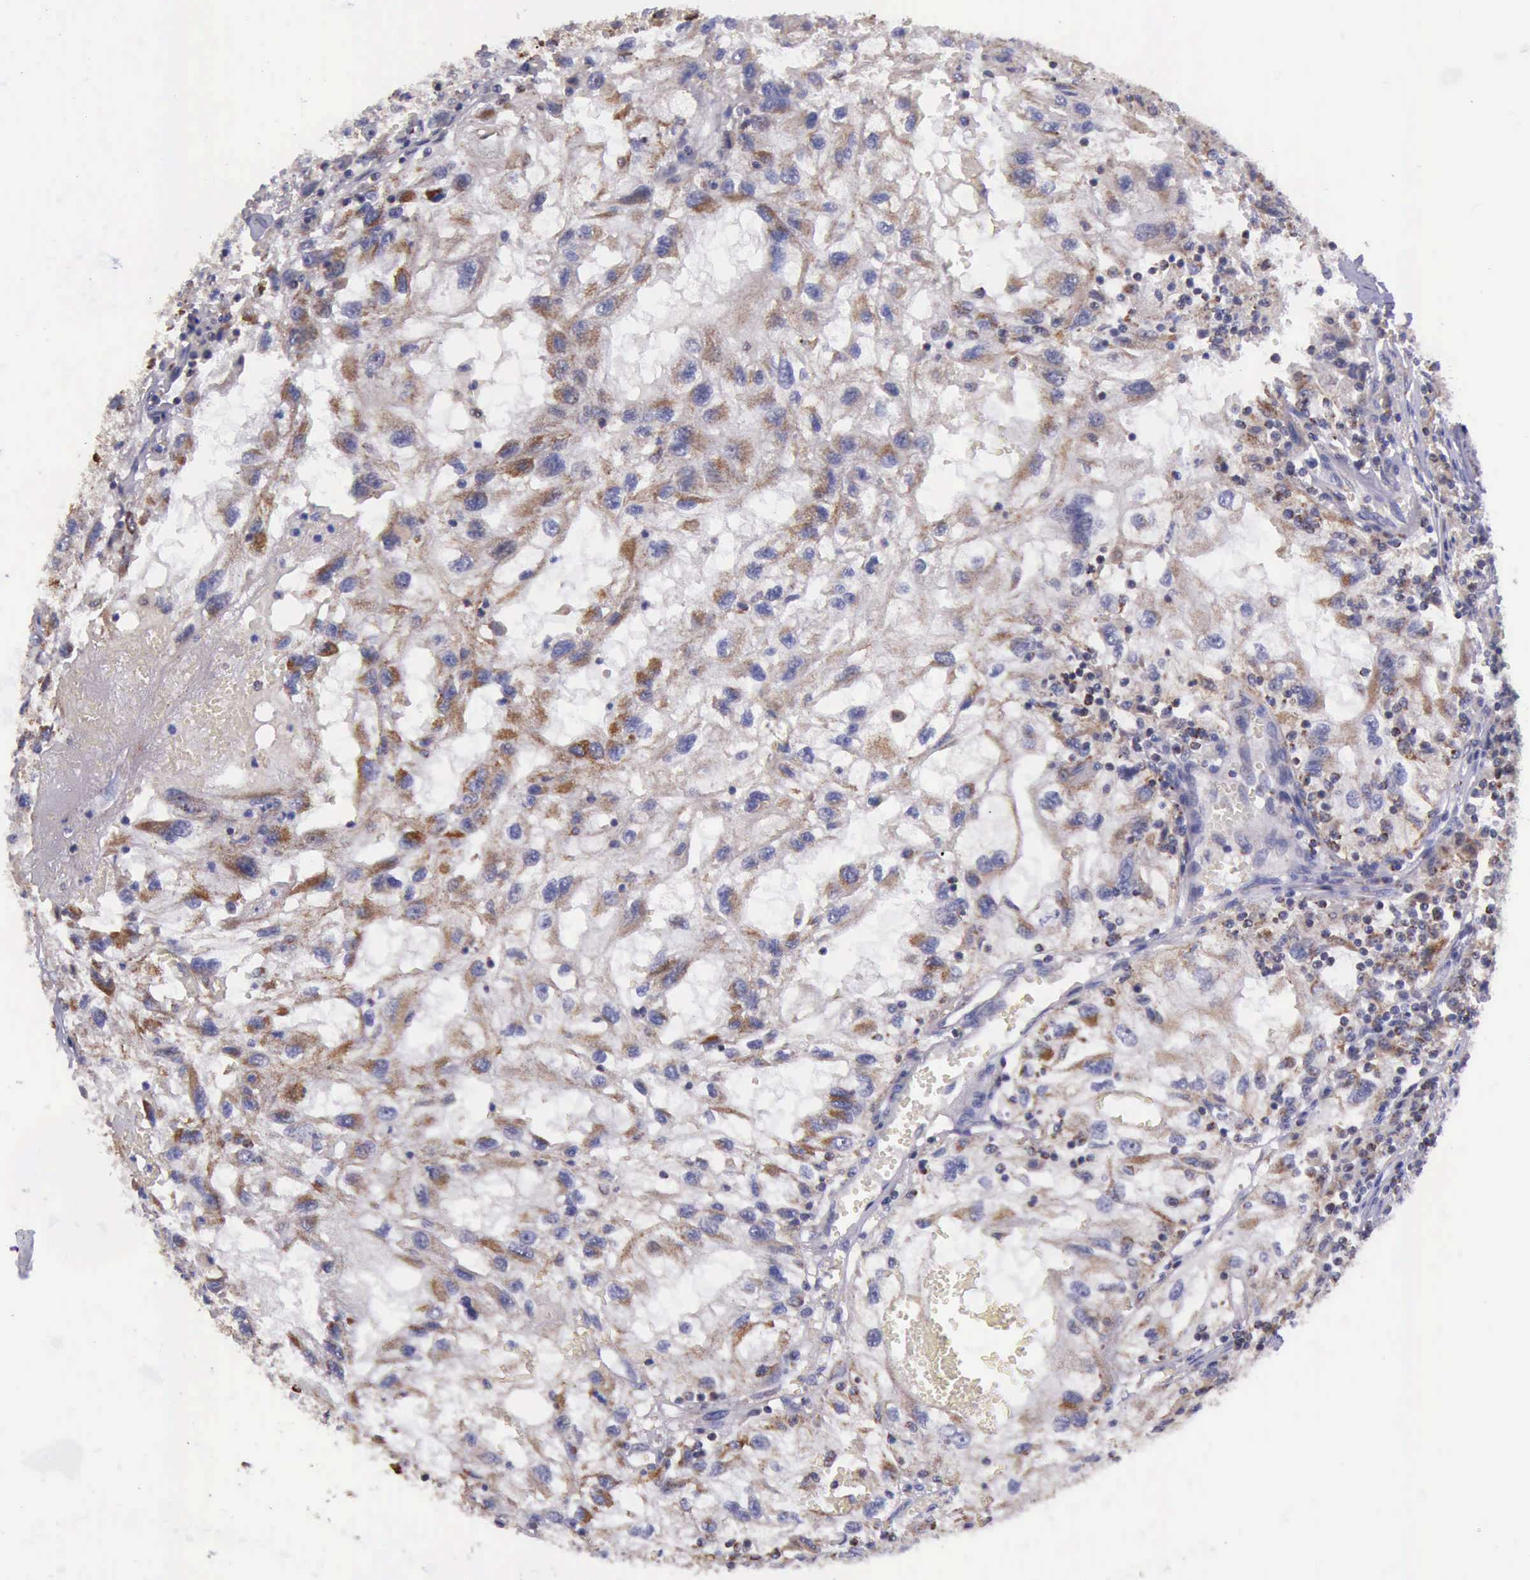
{"staining": {"intensity": "weak", "quantity": ">75%", "location": "cytoplasmic/membranous"}, "tissue": "renal cancer", "cell_type": "Tumor cells", "image_type": "cancer", "snomed": [{"axis": "morphology", "description": "Normal tissue, NOS"}, {"axis": "morphology", "description": "Adenocarcinoma, NOS"}, {"axis": "topography", "description": "Kidney"}], "caption": "IHC of human renal cancer shows low levels of weak cytoplasmic/membranous positivity in about >75% of tumor cells.", "gene": "TXN2", "patient": {"sex": "male", "age": 71}}